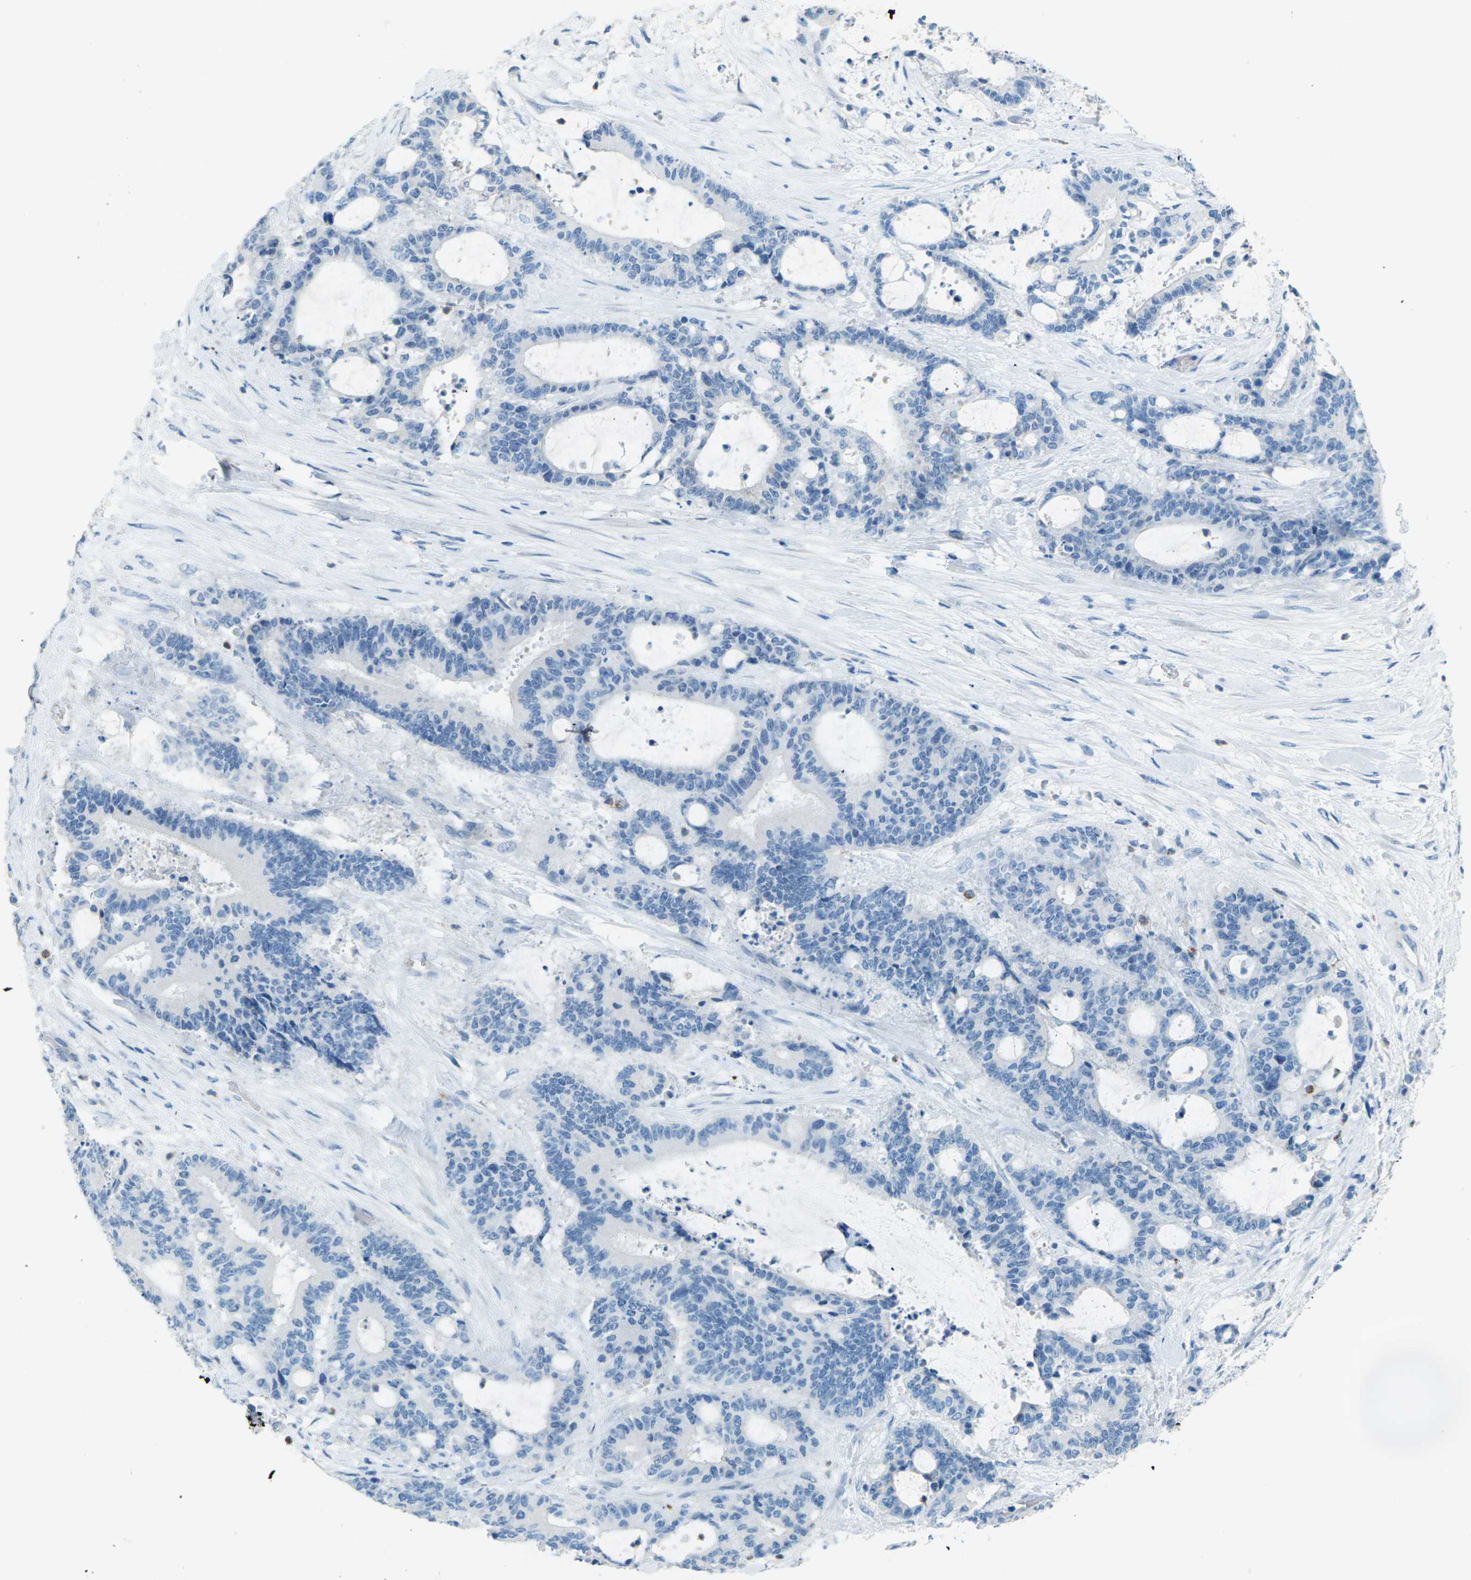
{"staining": {"intensity": "negative", "quantity": "none", "location": "none"}, "tissue": "liver cancer", "cell_type": "Tumor cells", "image_type": "cancer", "snomed": [{"axis": "morphology", "description": "Normal tissue, NOS"}, {"axis": "morphology", "description": "Cholangiocarcinoma"}, {"axis": "topography", "description": "Liver"}, {"axis": "topography", "description": "Peripheral nerve tissue"}], "caption": "Immunohistochemical staining of human liver cancer displays no significant staining in tumor cells. (Immunohistochemistry, brightfield microscopy, high magnification).", "gene": "CDH16", "patient": {"sex": "female", "age": 73}}